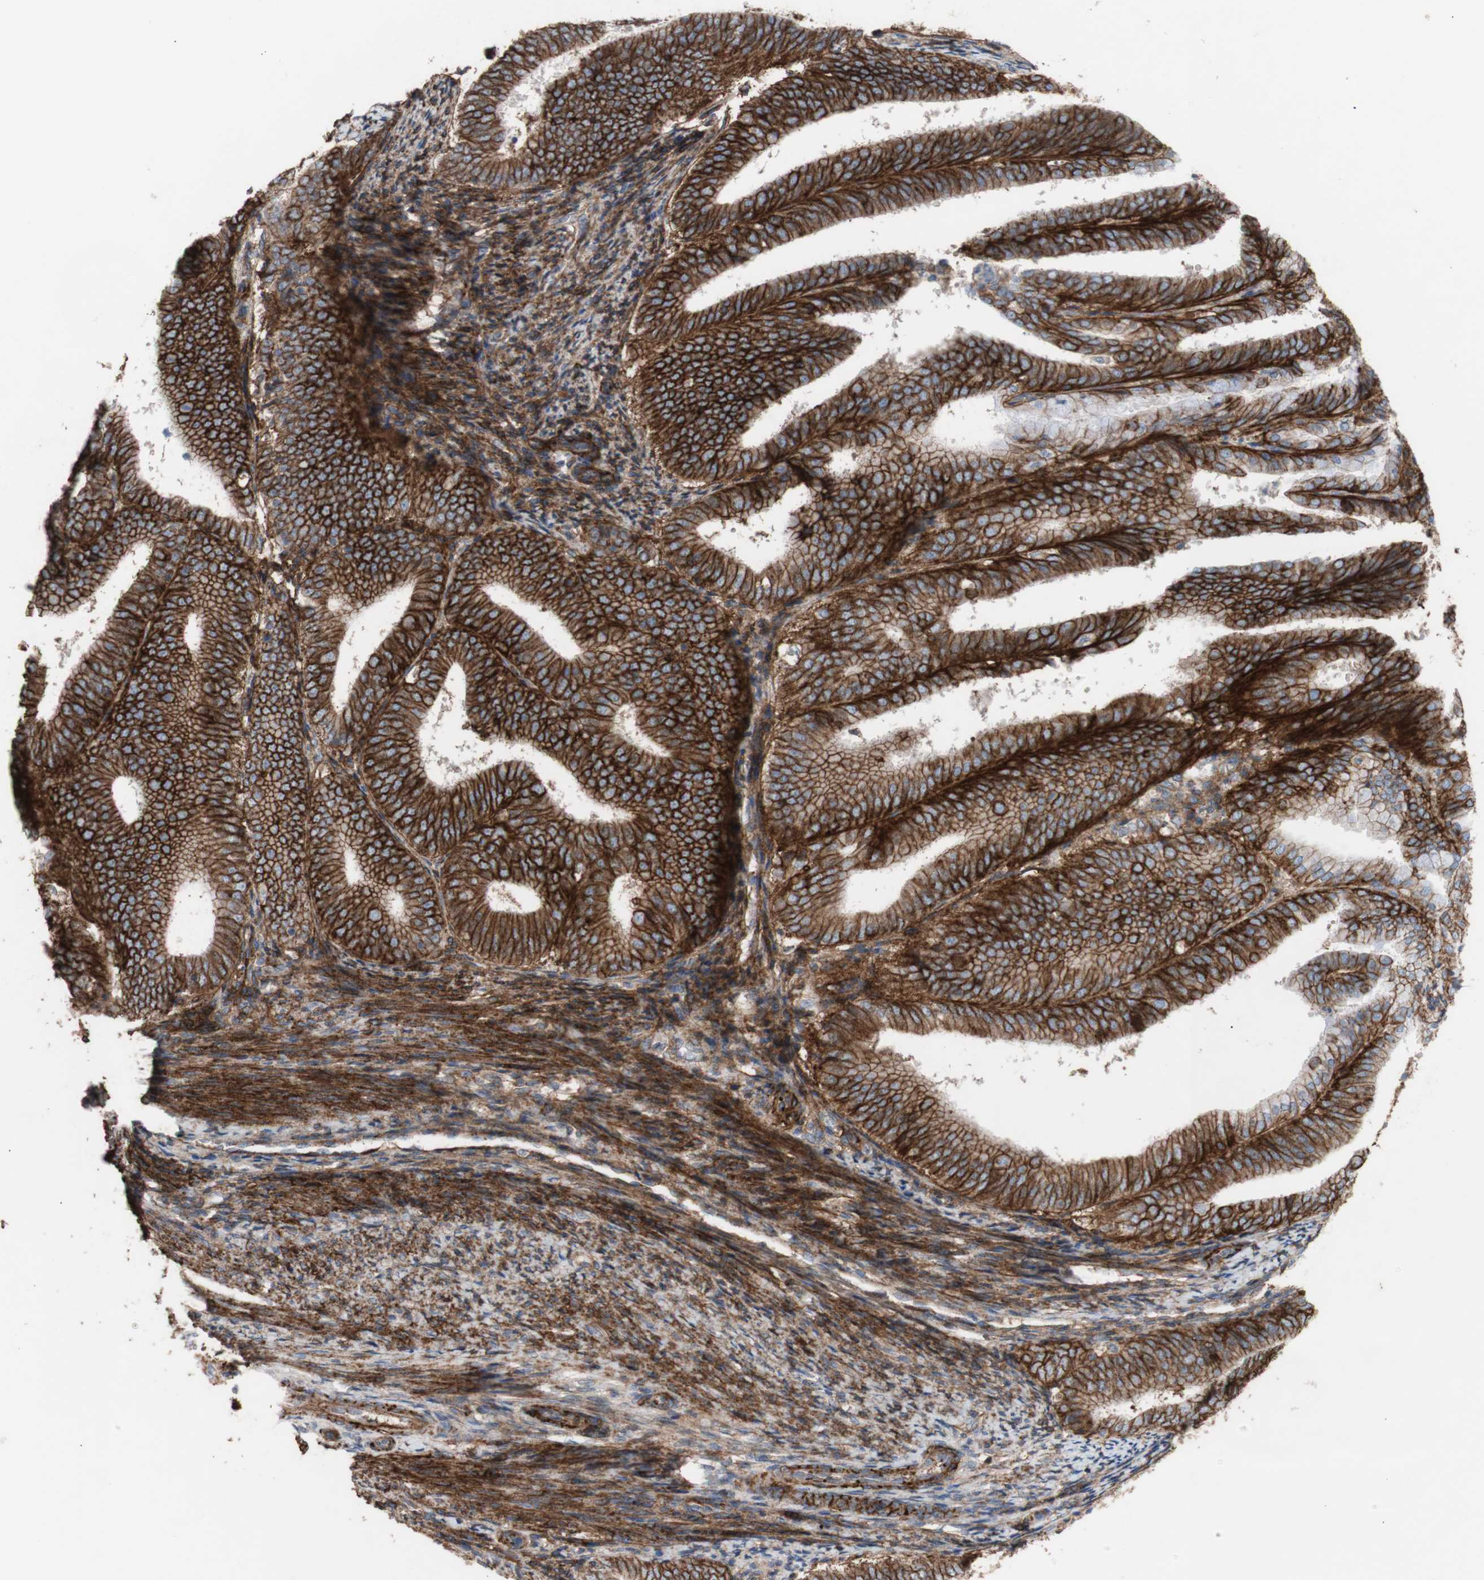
{"staining": {"intensity": "strong", "quantity": ">75%", "location": "cytoplasmic/membranous"}, "tissue": "endometrial cancer", "cell_type": "Tumor cells", "image_type": "cancer", "snomed": [{"axis": "morphology", "description": "Adenocarcinoma, NOS"}, {"axis": "topography", "description": "Endometrium"}], "caption": "An image of endometrial cancer stained for a protein reveals strong cytoplasmic/membranous brown staining in tumor cells.", "gene": "ATP2A3", "patient": {"sex": "female", "age": 63}}